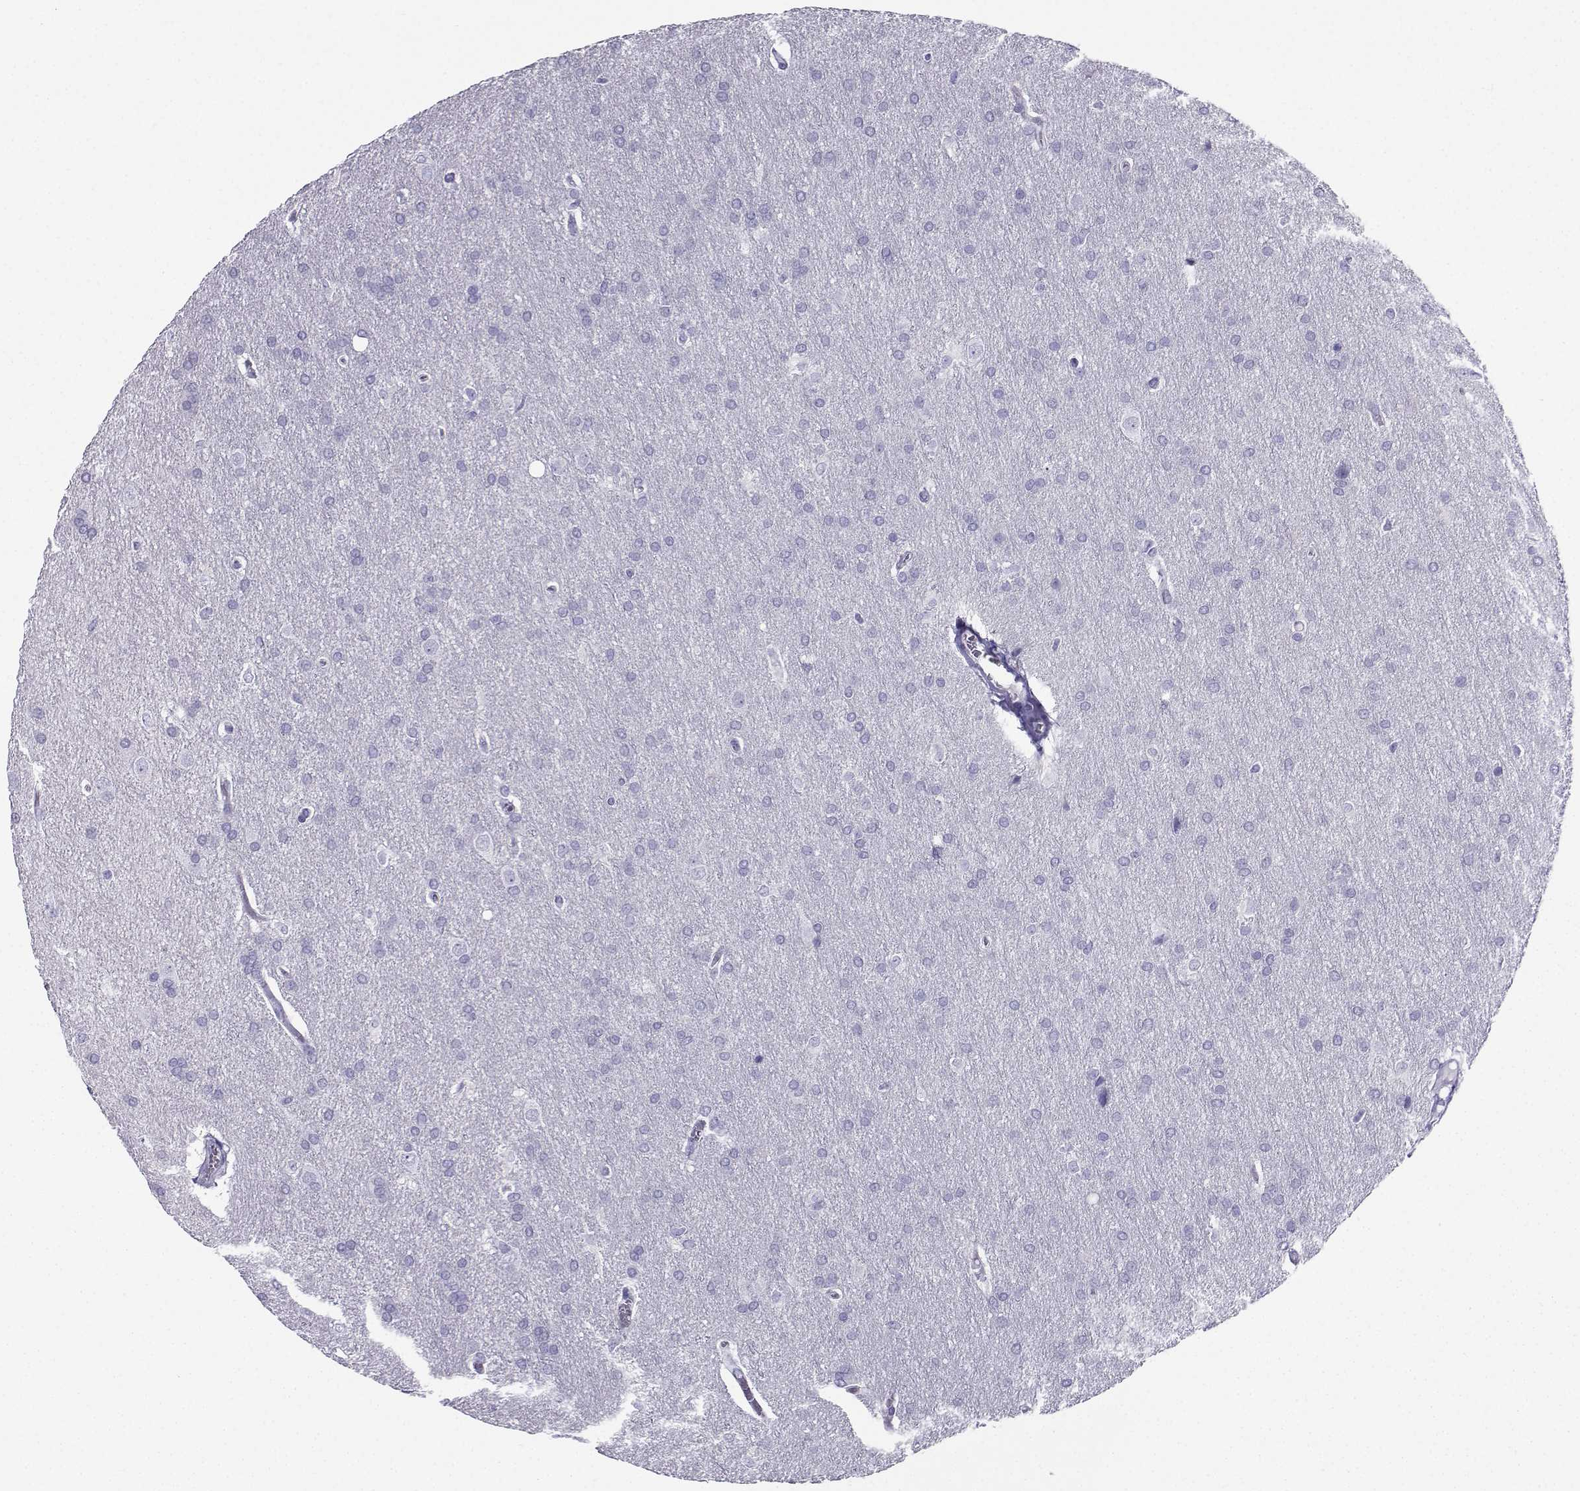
{"staining": {"intensity": "negative", "quantity": "none", "location": "none"}, "tissue": "glioma", "cell_type": "Tumor cells", "image_type": "cancer", "snomed": [{"axis": "morphology", "description": "Glioma, malignant, Low grade"}, {"axis": "topography", "description": "Brain"}], "caption": "High power microscopy micrograph of an immunohistochemistry histopathology image of malignant glioma (low-grade), revealing no significant staining in tumor cells.", "gene": "CD109", "patient": {"sex": "female", "age": 32}}